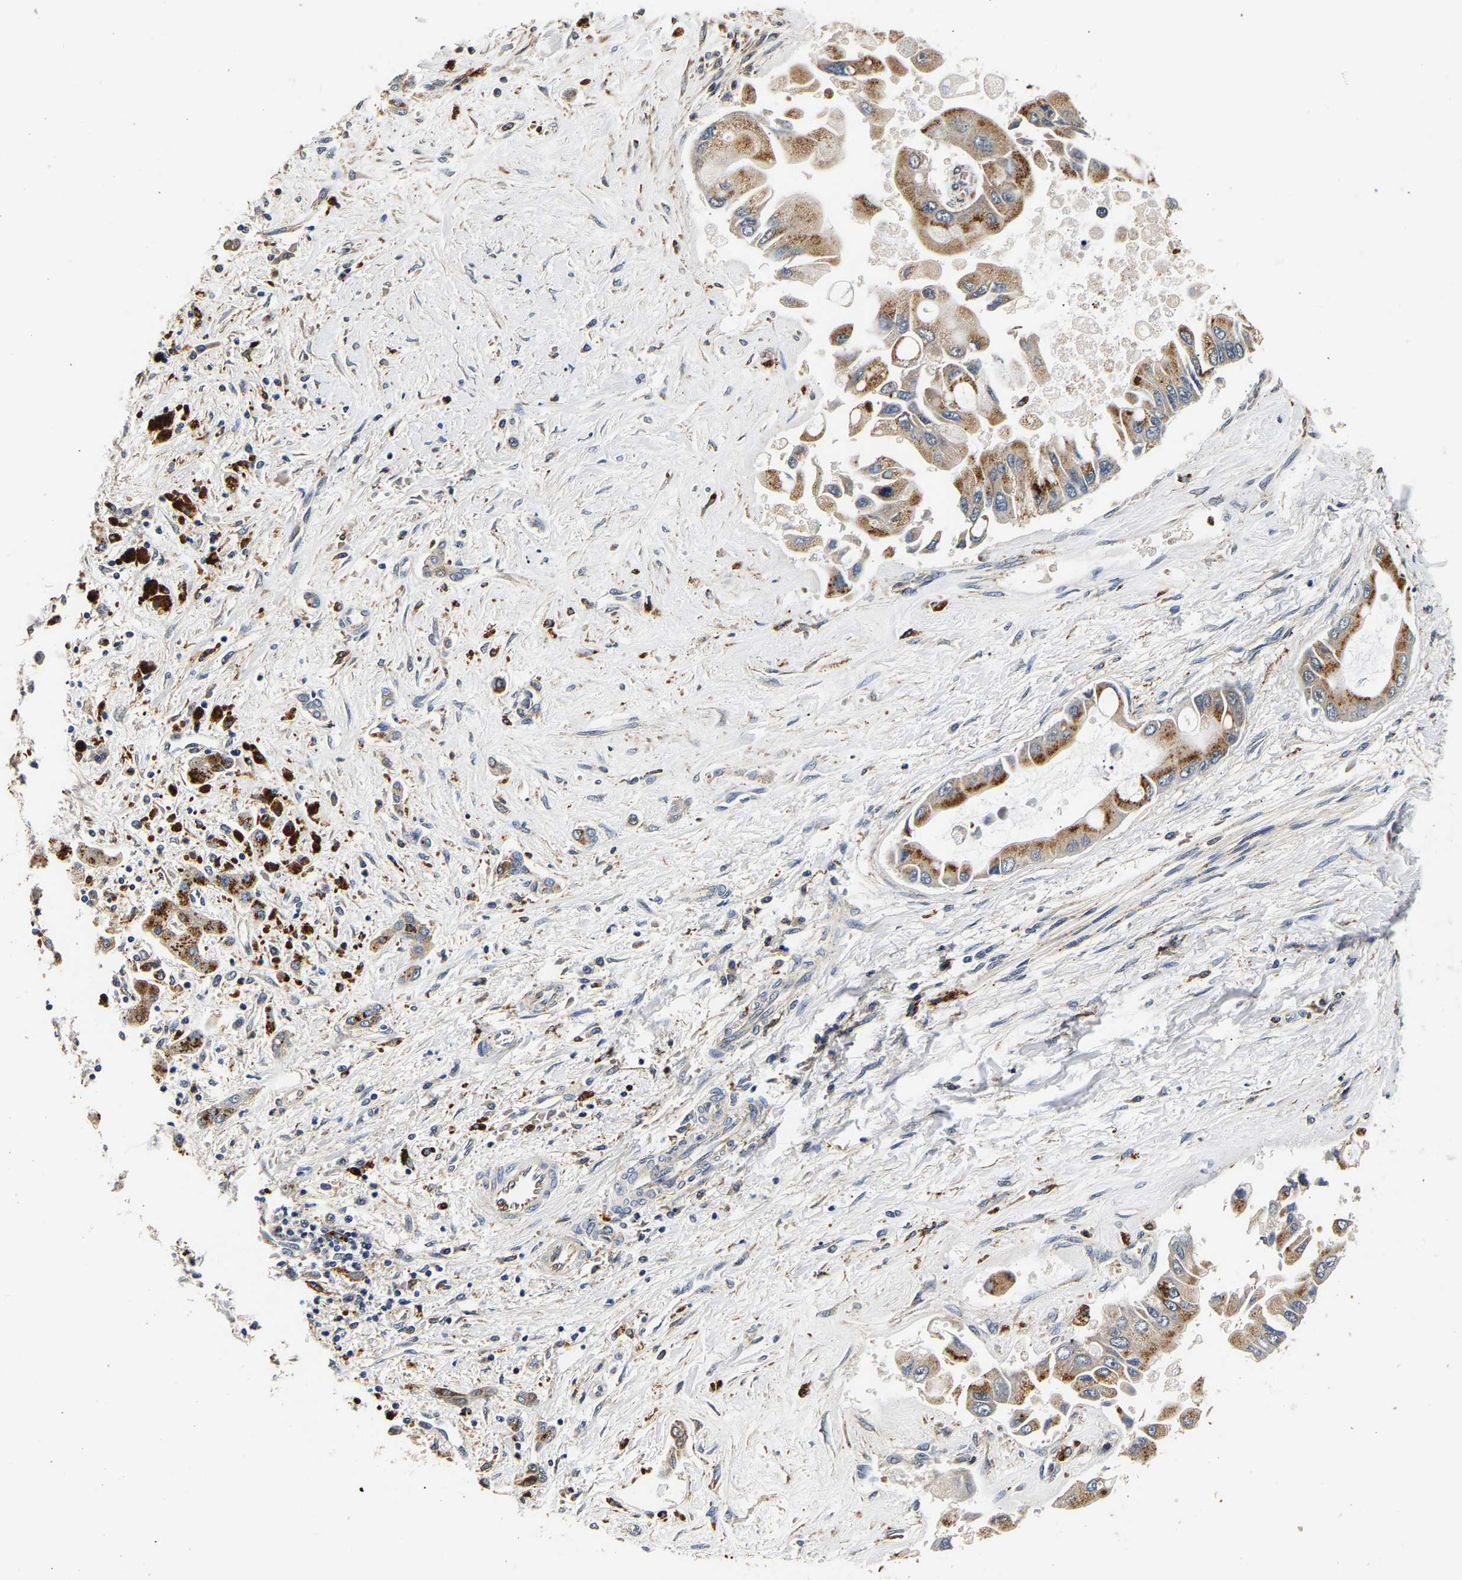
{"staining": {"intensity": "moderate", "quantity": ">75%", "location": "cytoplasmic/membranous"}, "tissue": "liver cancer", "cell_type": "Tumor cells", "image_type": "cancer", "snomed": [{"axis": "morphology", "description": "Cholangiocarcinoma"}, {"axis": "topography", "description": "Liver"}], "caption": "Liver cancer (cholangiocarcinoma) stained with DAB IHC demonstrates medium levels of moderate cytoplasmic/membranous positivity in approximately >75% of tumor cells. The protein is shown in brown color, while the nuclei are stained blue.", "gene": "SMU1", "patient": {"sex": "male", "age": 50}}